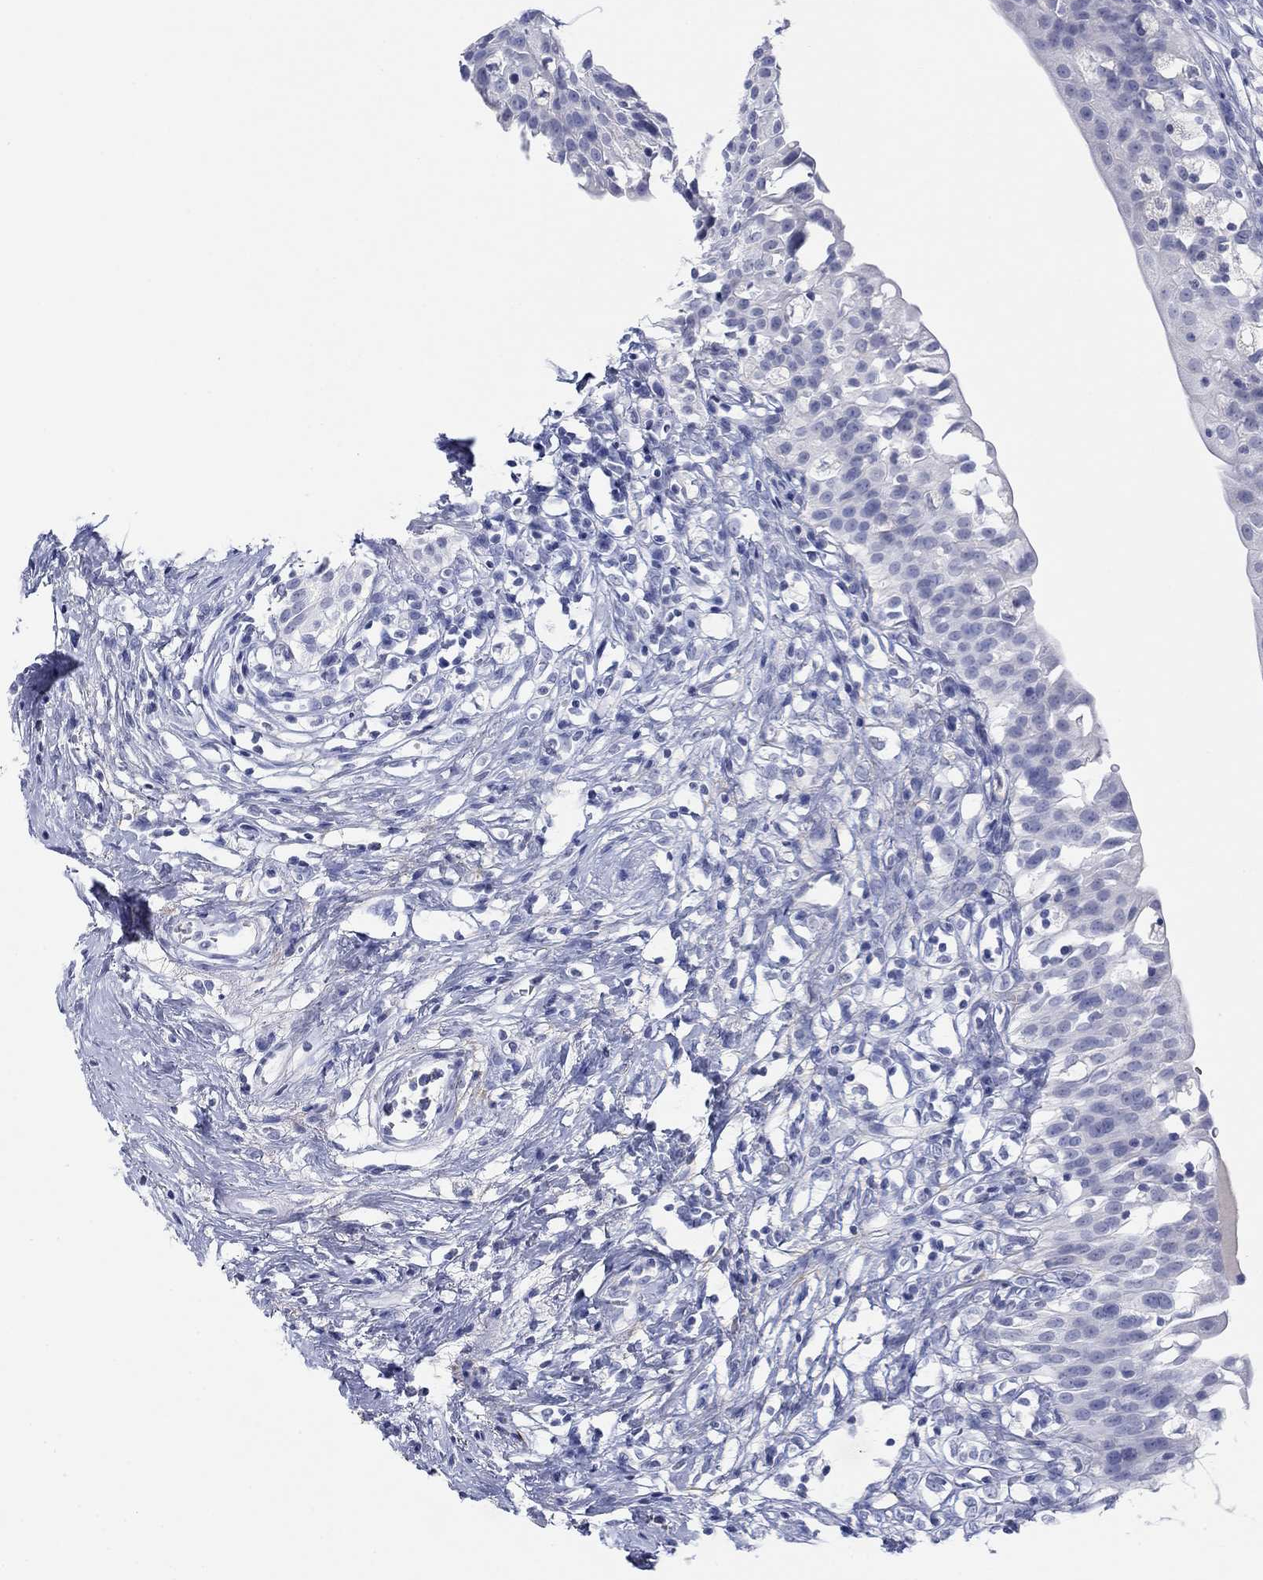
{"staining": {"intensity": "negative", "quantity": "none", "location": "none"}, "tissue": "urinary bladder", "cell_type": "Urothelial cells", "image_type": "normal", "snomed": [{"axis": "morphology", "description": "Normal tissue, NOS"}, {"axis": "topography", "description": "Urinary bladder"}], "caption": "IHC of unremarkable human urinary bladder displays no expression in urothelial cells. (Stains: DAB immunohistochemistry (IHC) with hematoxylin counter stain, Microscopy: brightfield microscopy at high magnification).", "gene": "PDYN", "patient": {"sex": "male", "age": 76}}